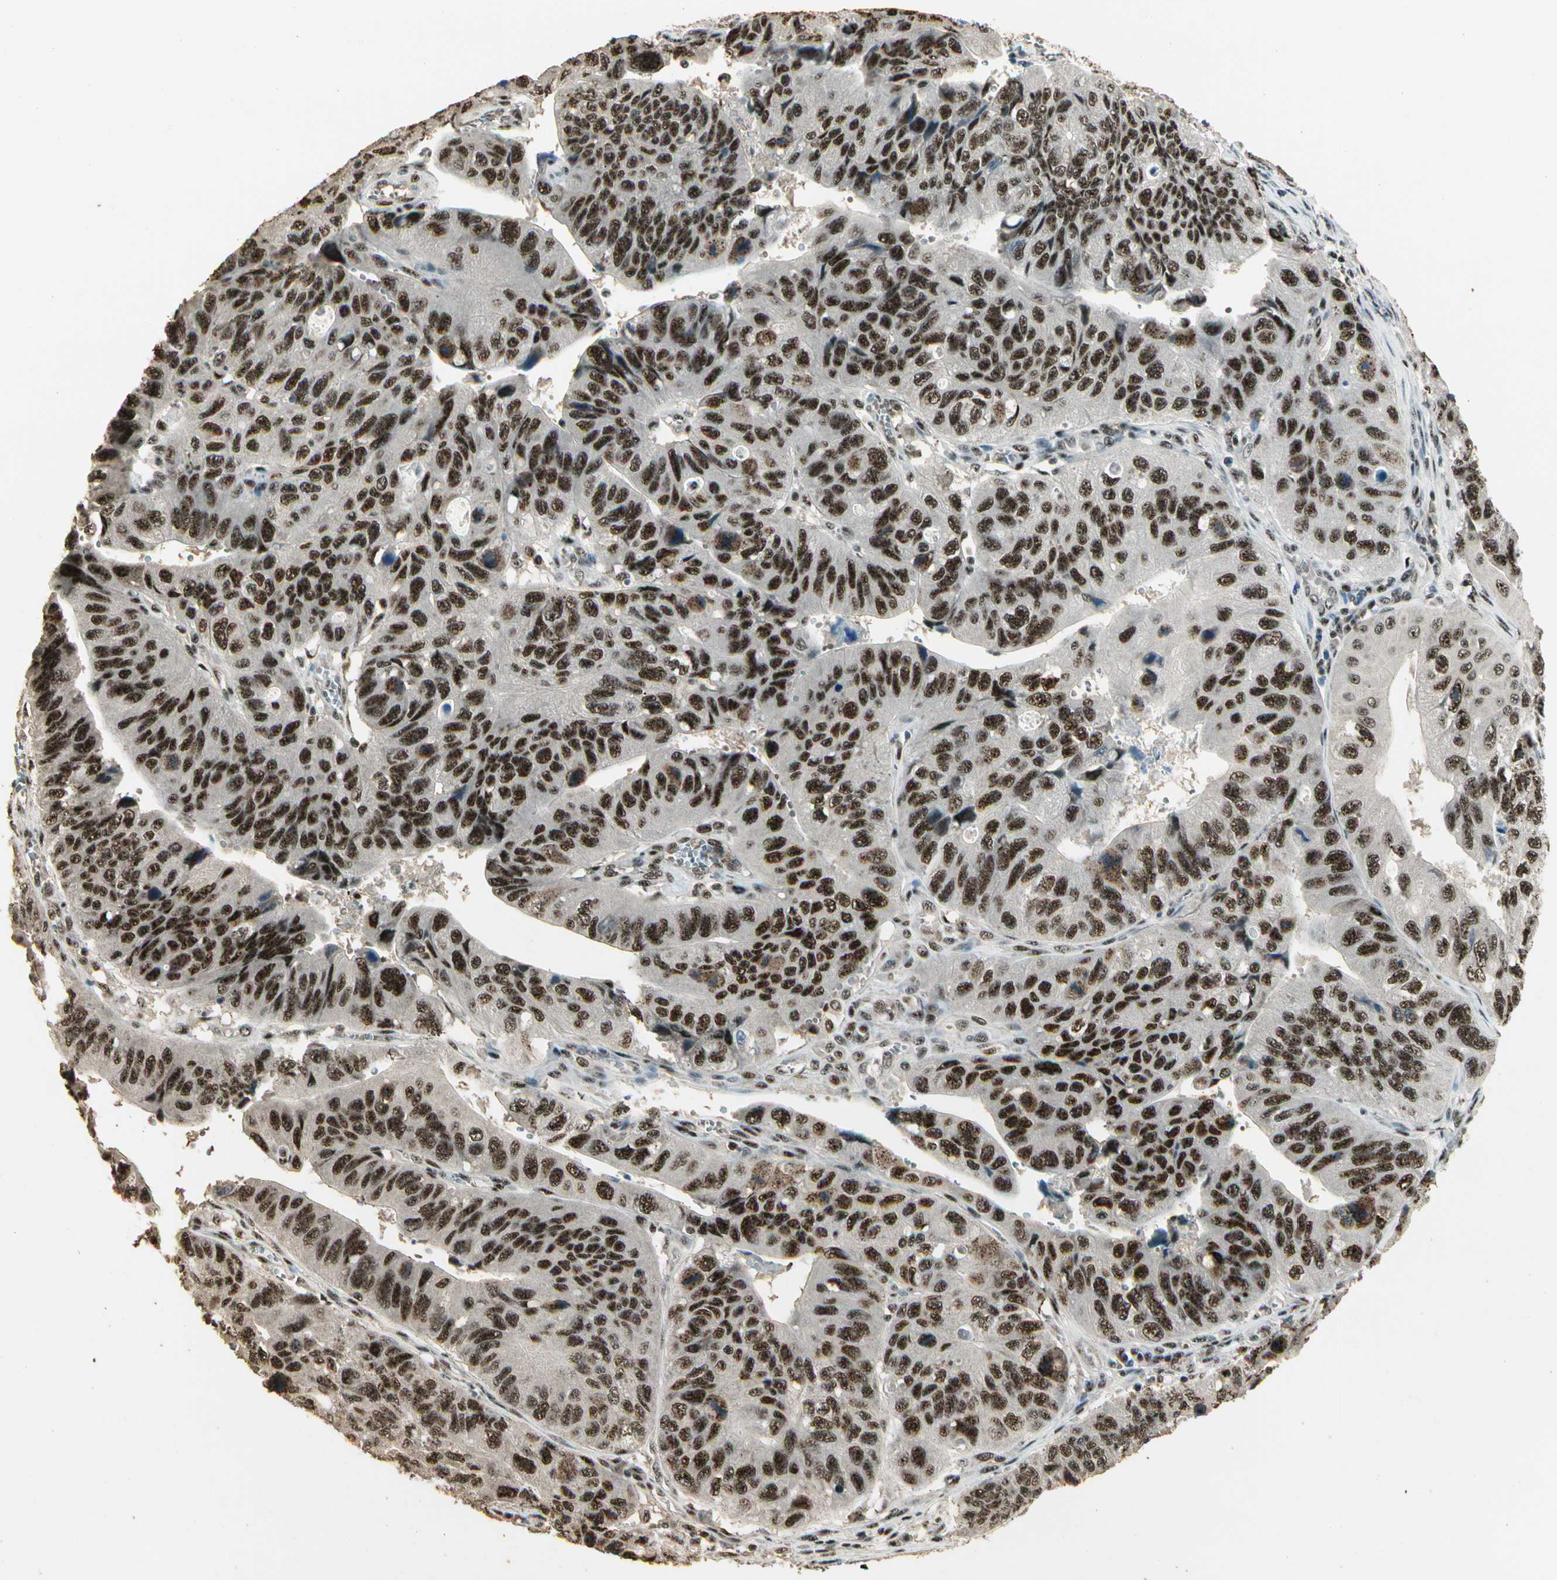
{"staining": {"intensity": "strong", "quantity": ">75%", "location": "nuclear"}, "tissue": "stomach cancer", "cell_type": "Tumor cells", "image_type": "cancer", "snomed": [{"axis": "morphology", "description": "Adenocarcinoma, NOS"}, {"axis": "topography", "description": "Stomach"}], "caption": "Adenocarcinoma (stomach) tissue demonstrates strong nuclear positivity in about >75% of tumor cells", "gene": "RBM25", "patient": {"sex": "male", "age": 59}}